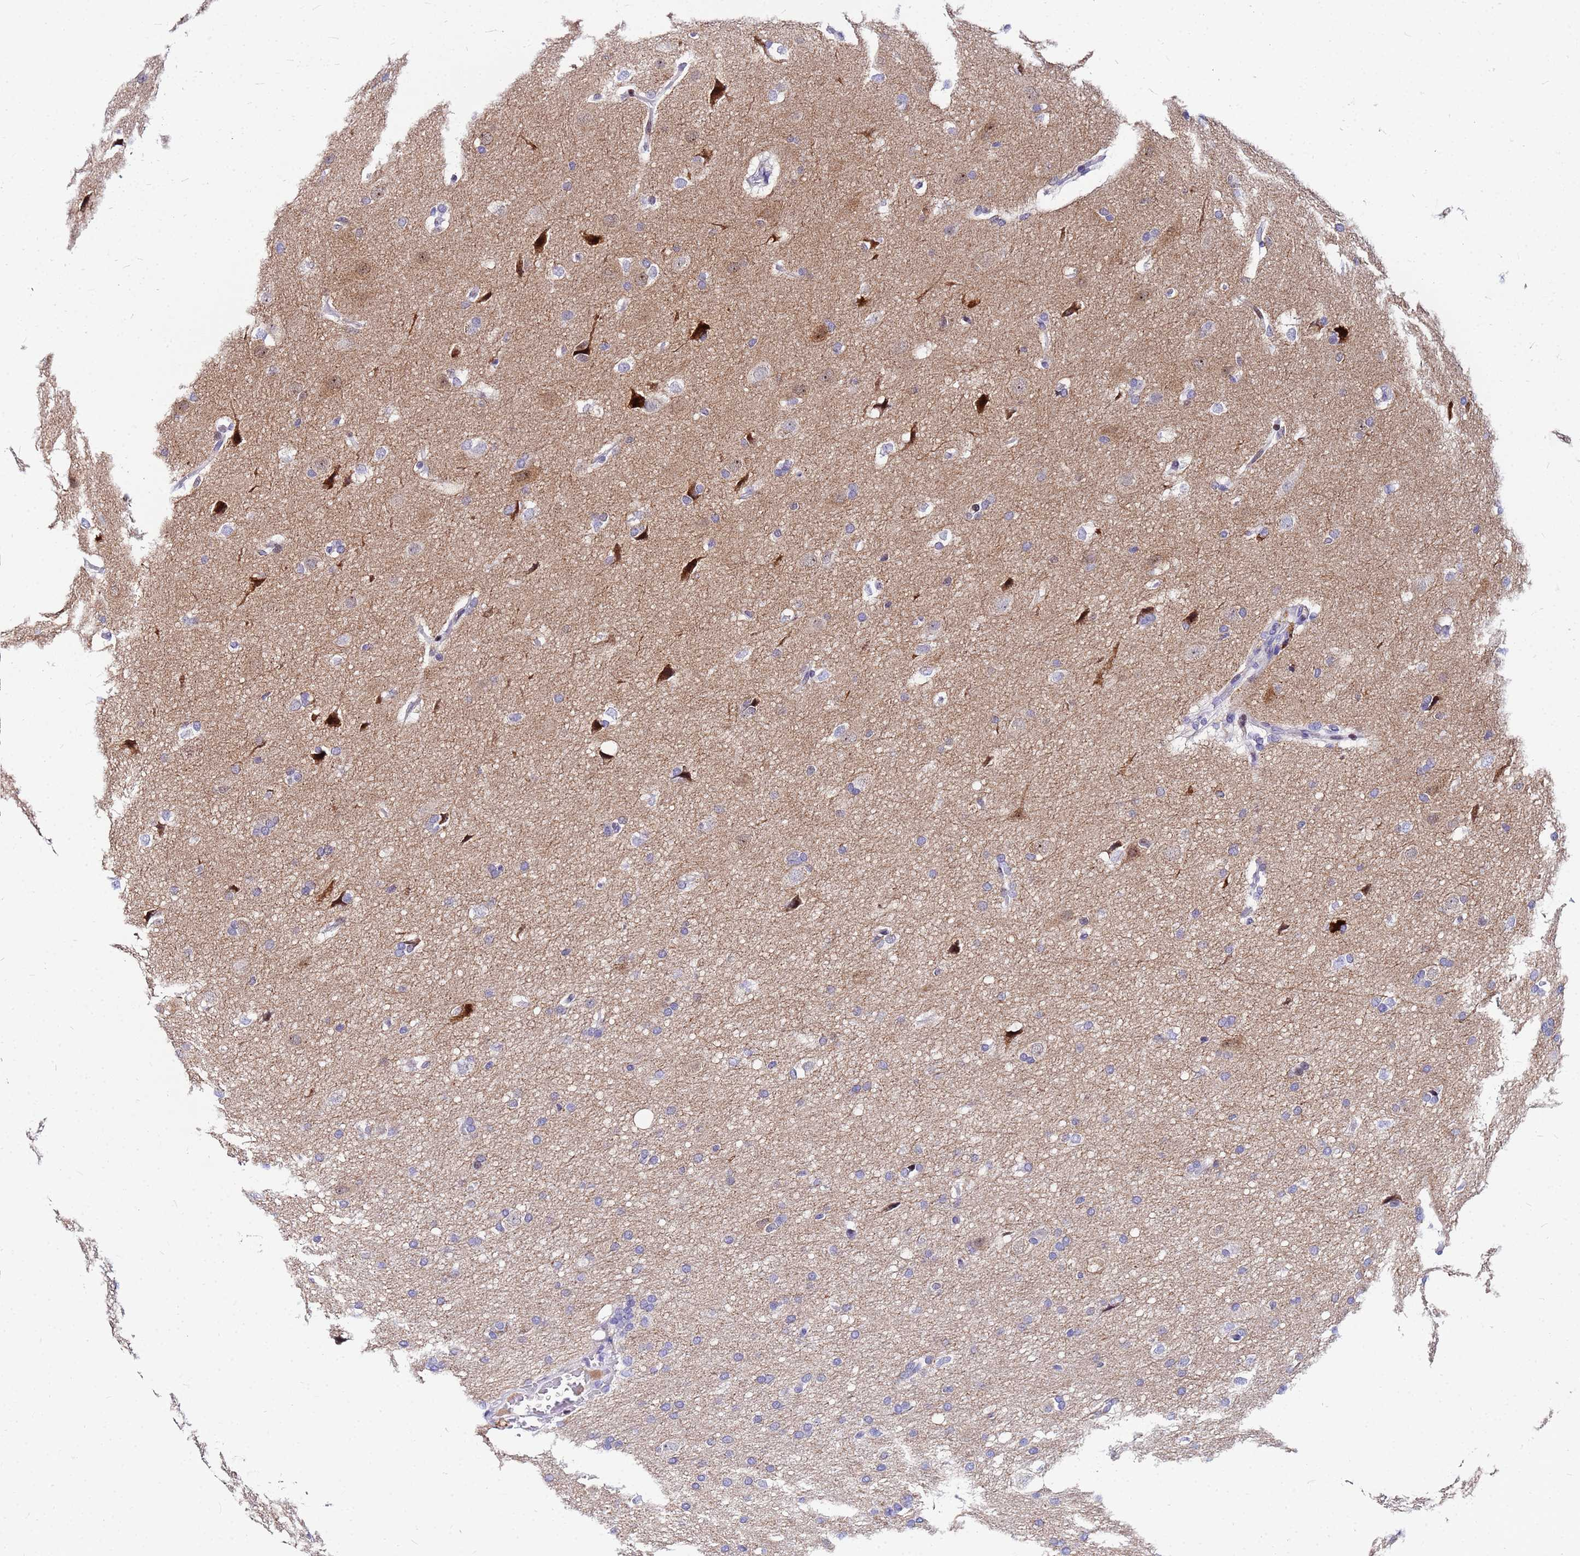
{"staining": {"intensity": "negative", "quantity": "none", "location": "none"}, "tissue": "glioma", "cell_type": "Tumor cells", "image_type": "cancer", "snomed": [{"axis": "morphology", "description": "Glioma, malignant, Low grade"}, {"axis": "topography", "description": "Brain"}], "caption": "Protein analysis of malignant low-grade glioma displays no significant staining in tumor cells.", "gene": "PPP1R14C", "patient": {"sex": "female", "age": 37}}